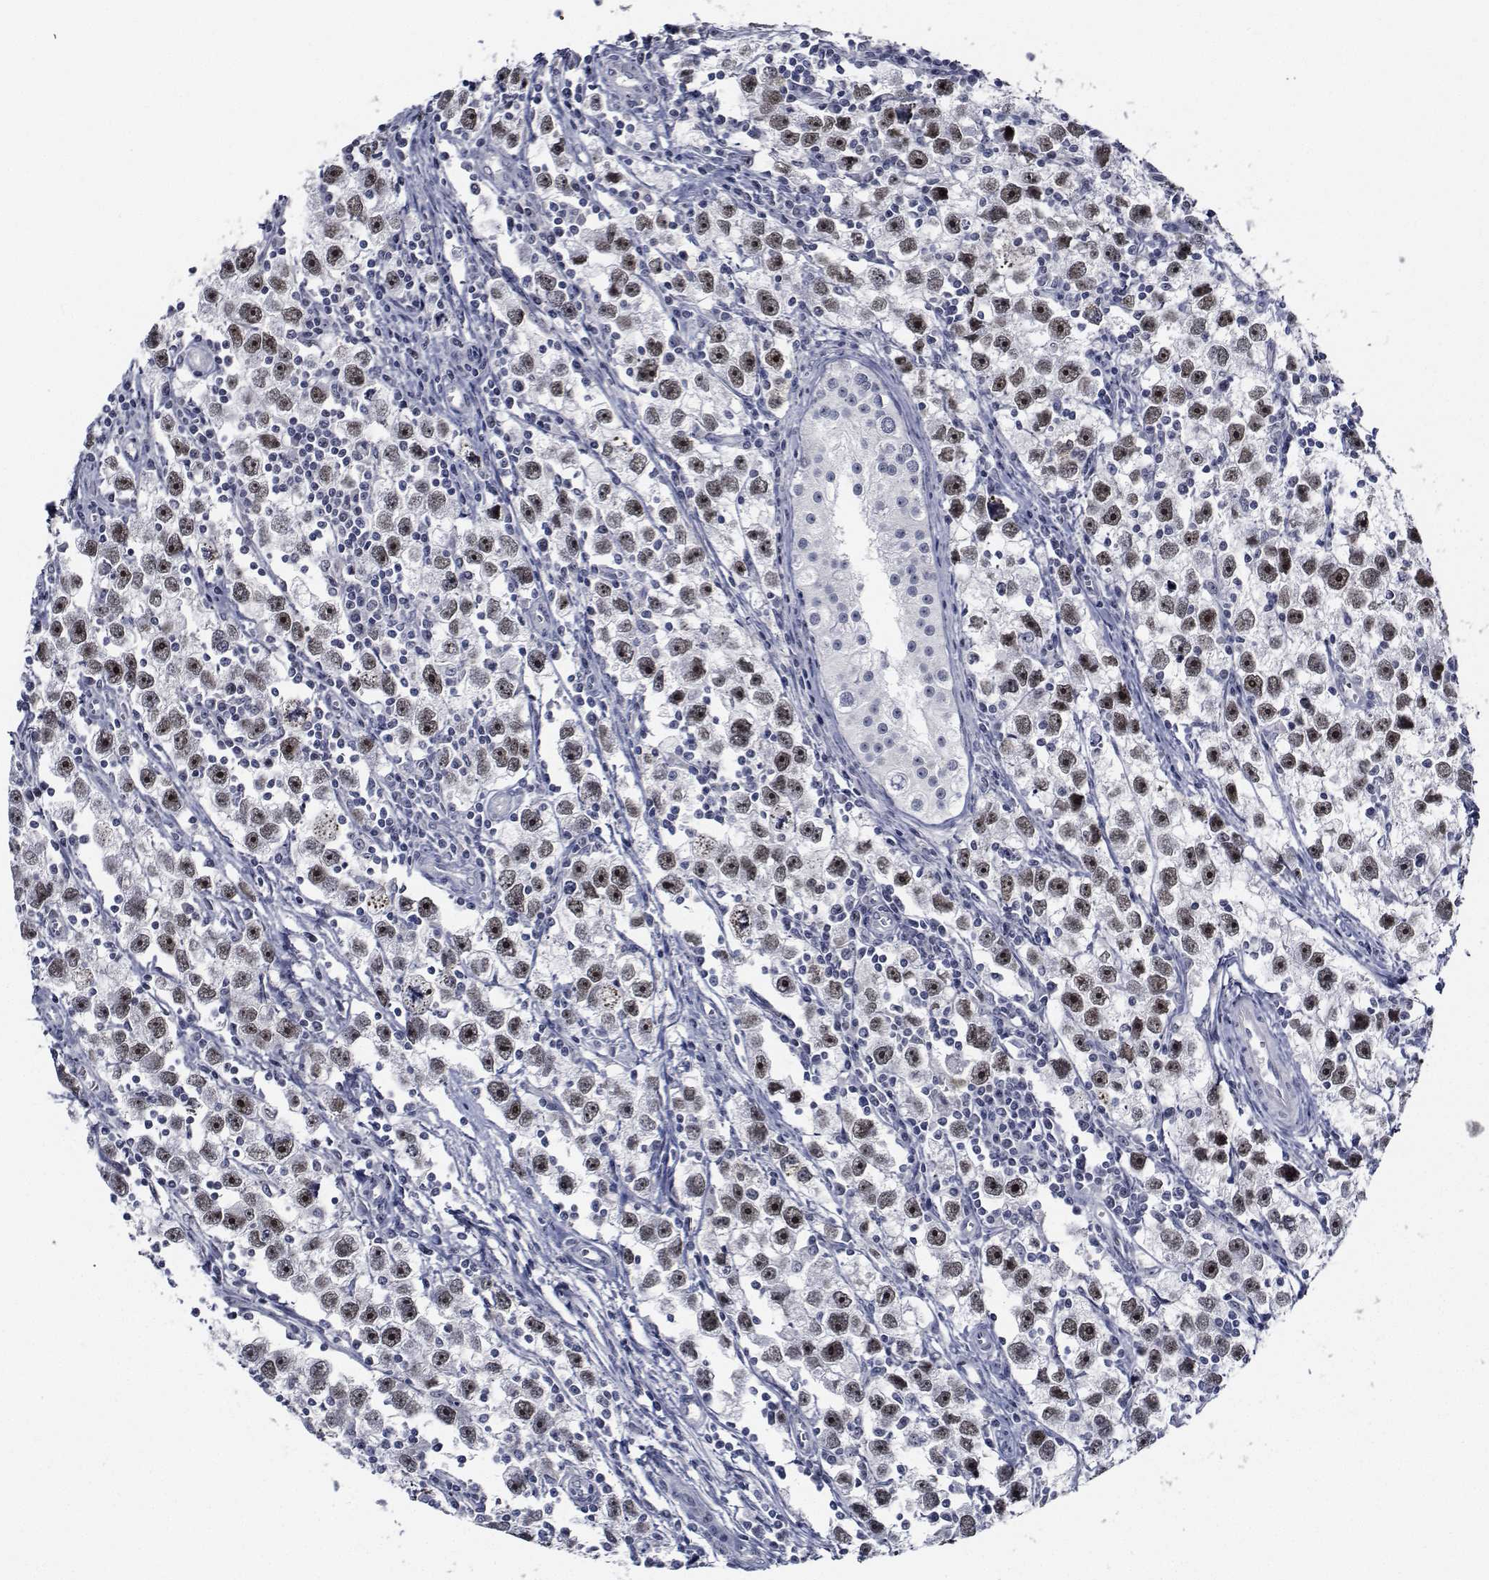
{"staining": {"intensity": "weak", "quantity": ">75%", "location": "nuclear"}, "tissue": "testis cancer", "cell_type": "Tumor cells", "image_type": "cancer", "snomed": [{"axis": "morphology", "description": "Seminoma, NOS"}, {"axis": "topography", "description": "Testis"}], "caption": "High-power microscopy captured an immunohistochemistry photomicrograph of seminoma (testis), revealing weak nuclear expression in approximately >75% of tumor cells.", "gene": "NVL", "patient": {"sex": "male", "age": 30}}